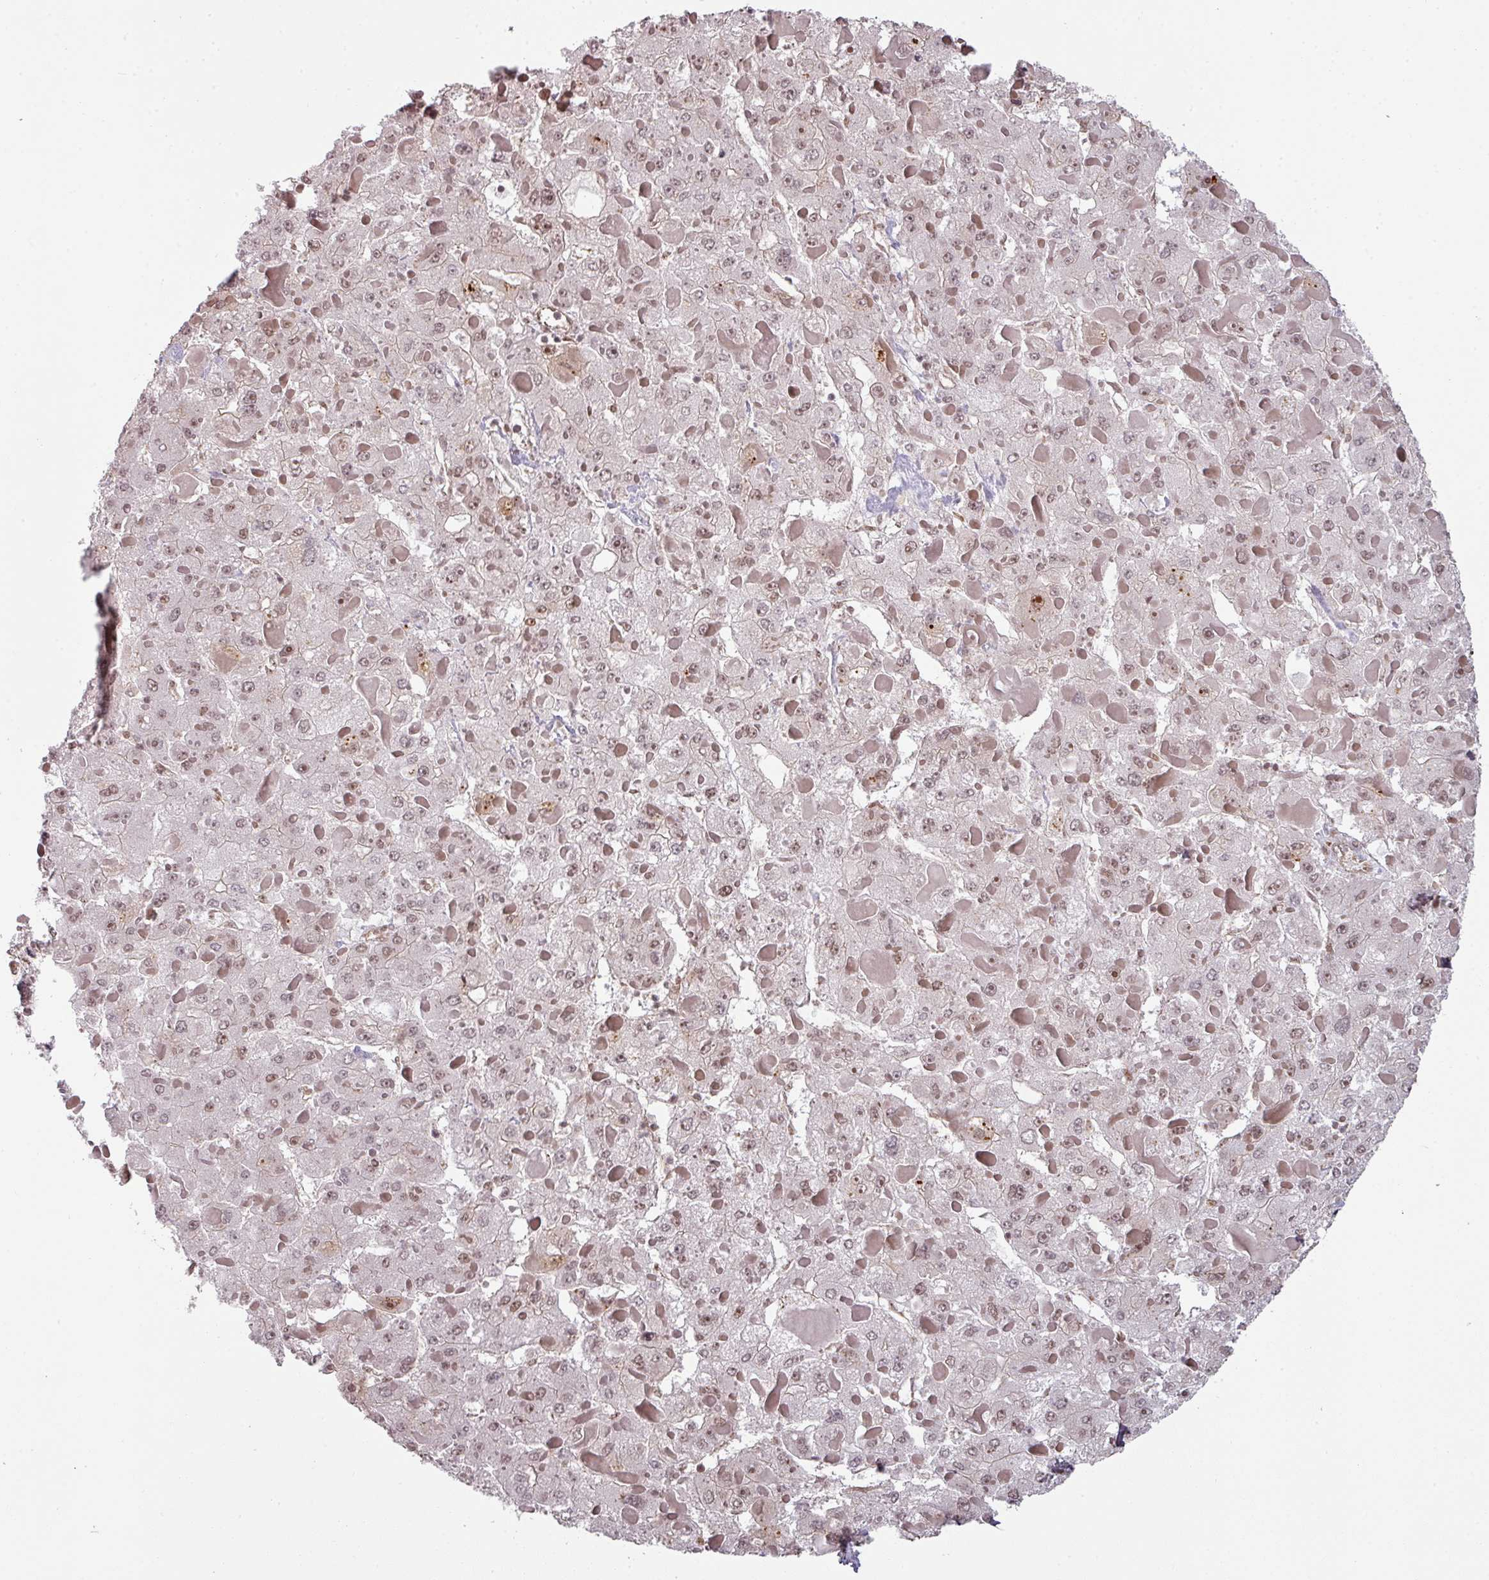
{"staining": {"intensity": "negative", "quantity": "none", "location": "none"}, "tissue": "liver cancer", "cell_type": "Tumor cells", "image_type": "cancer", "snomed": [{"axis": "morphology", "description": "Carcinoma, Hepatocellular, NOS"}, {"axis": "topography", "description": "Liver"}], "caption": "Immunohistochemistry (IHC) of liver cancer (hepatocellular carcinoma) reveals no expression in tumor cells.", "gene": "SIK3", "patient": {"sex": "female", "age": 73}}